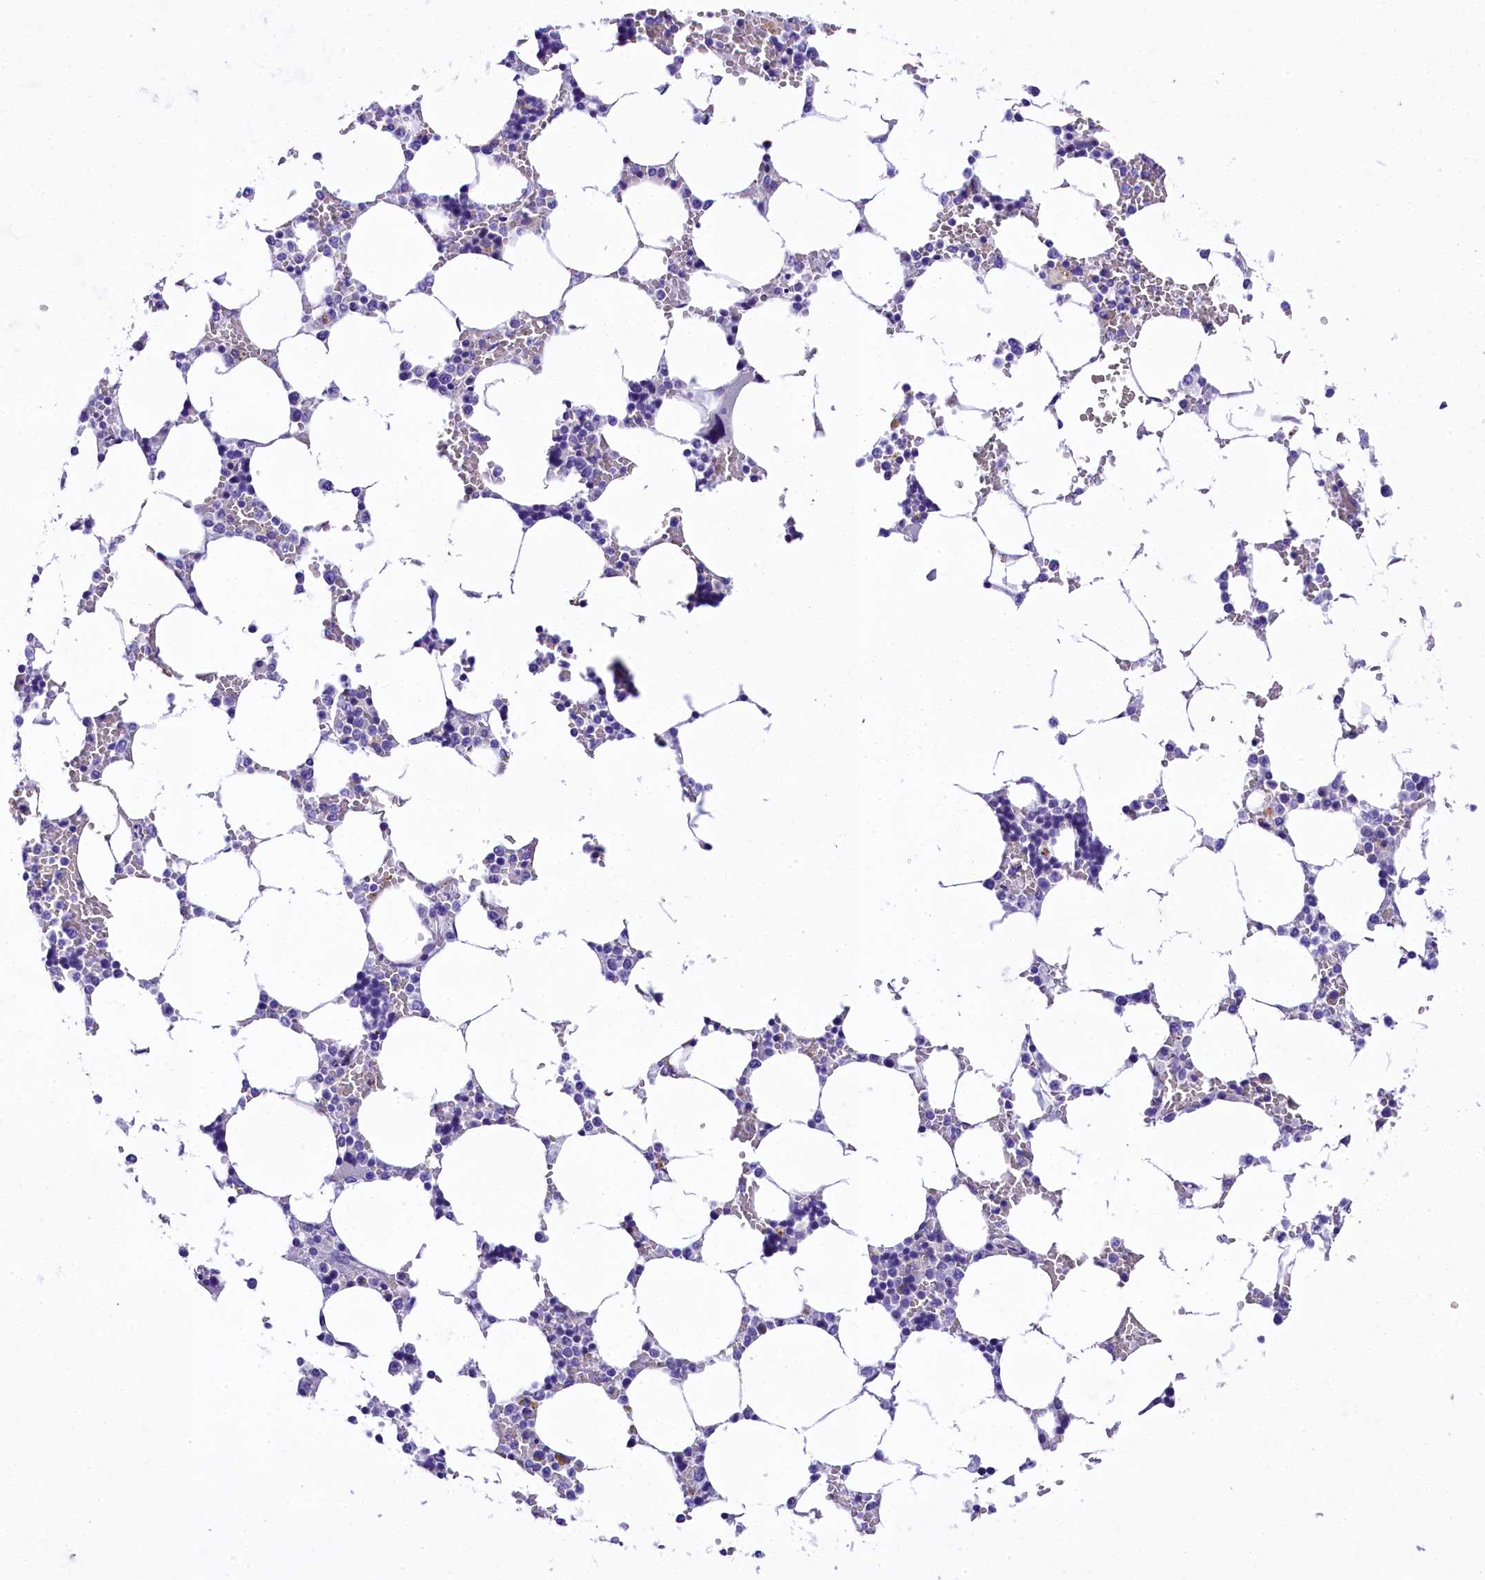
{"staining": {"intensity": "negative", "quantity": "none", "location": "none"}, "tissue": "bone marrow", "cell_type": "Hematopoietic cells", "image_type": "normal", "snomed": [{"axis": "morphology", "description": "Normal tissue, NOS"}, {"axis": "topography", "description": "Bone marrow"}], "caption": "This is an immunohistochemistry (IHC) histopathology image of unremarkable human bone marrow. There is no staining in hematopoietic cells.", "gene": "SOD3", "patient": {"sex": "male", "age": 64}}